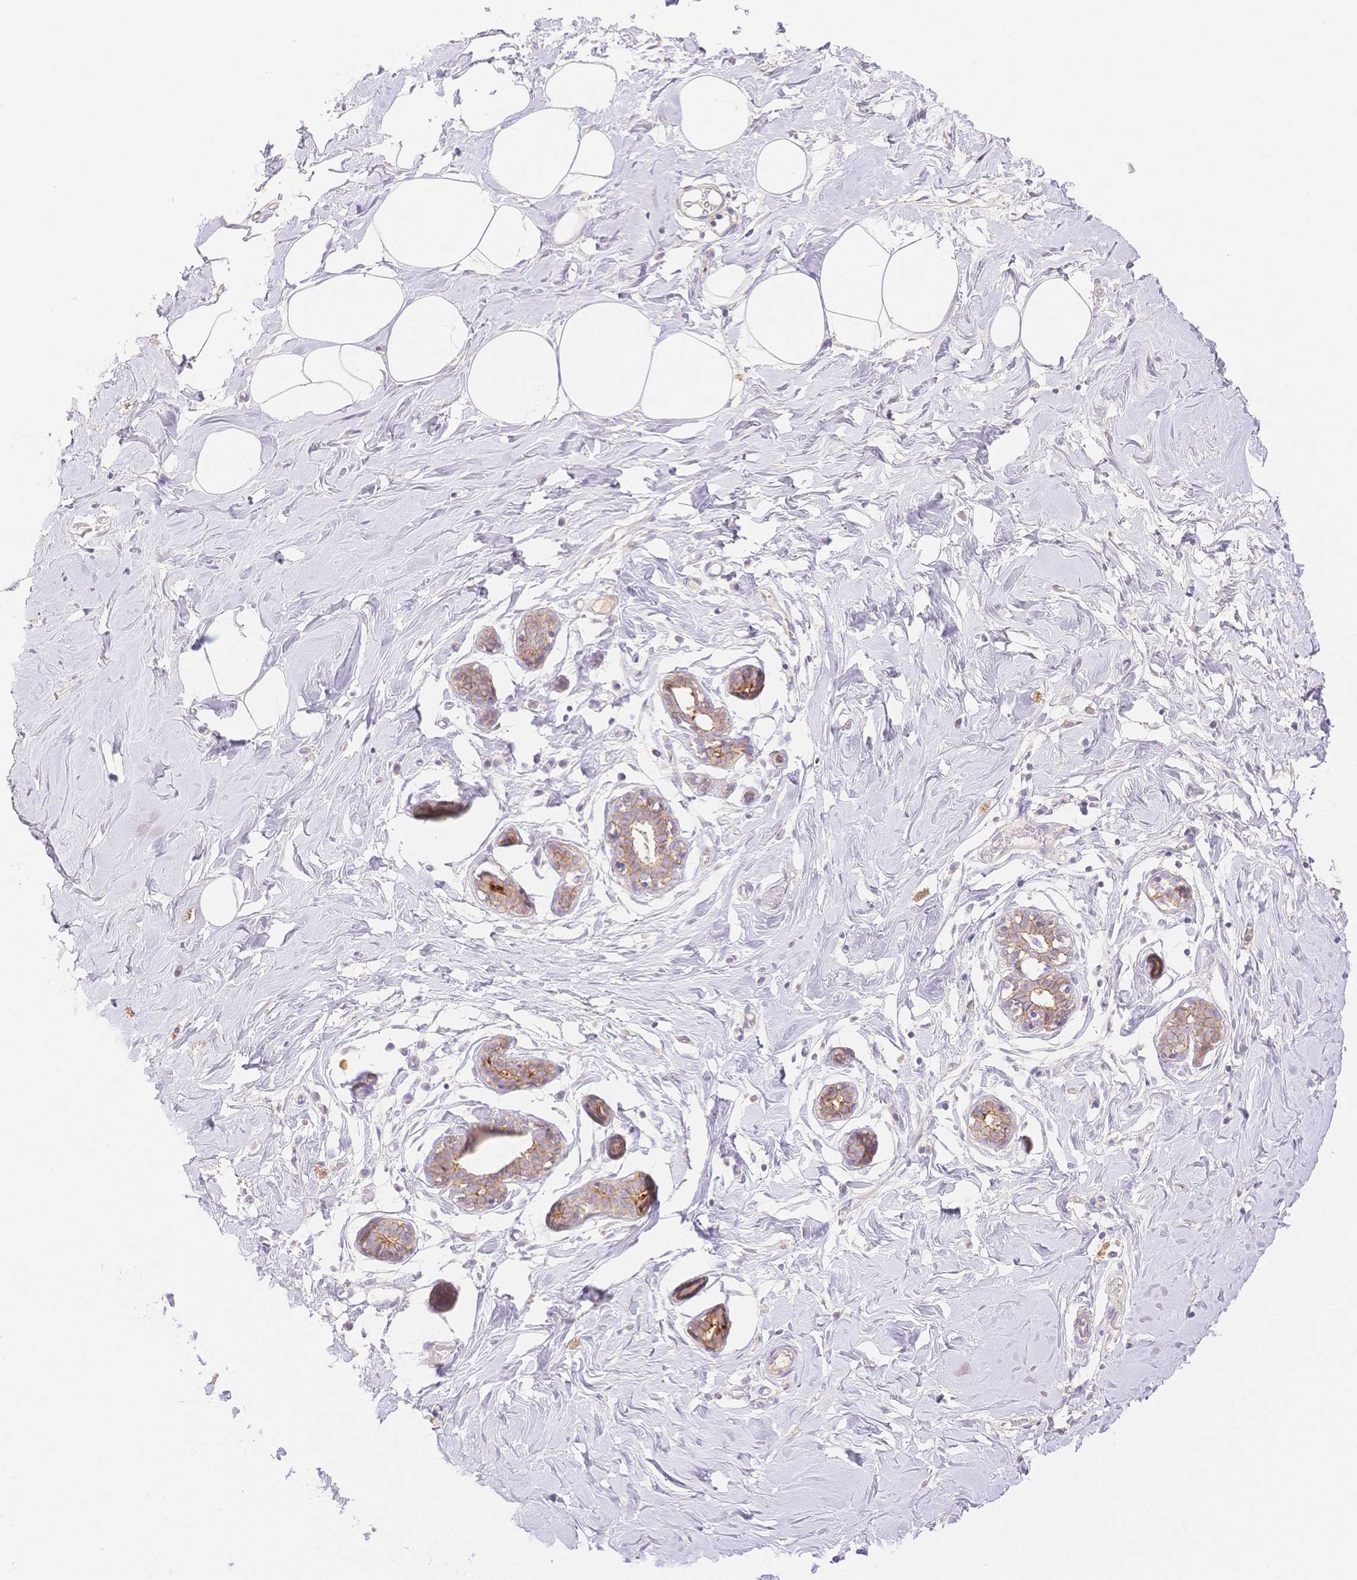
{"staining": {"intensity": "negative", "quantity": "none", "location": "none"}, "tissue": "breast", "cell_type": "Adipocytes", "image_type": "normal", "snomed": [{"axis": "morphology", "description": "Normal tissue, NOS"}, {"axis": "topography", "description": "Breast"}], "caption": "Histopathology image shows no protein staining in adipocytes of benign breast.", "gene": "WDR54", "patient": {"sex": "female", "age": 27}}